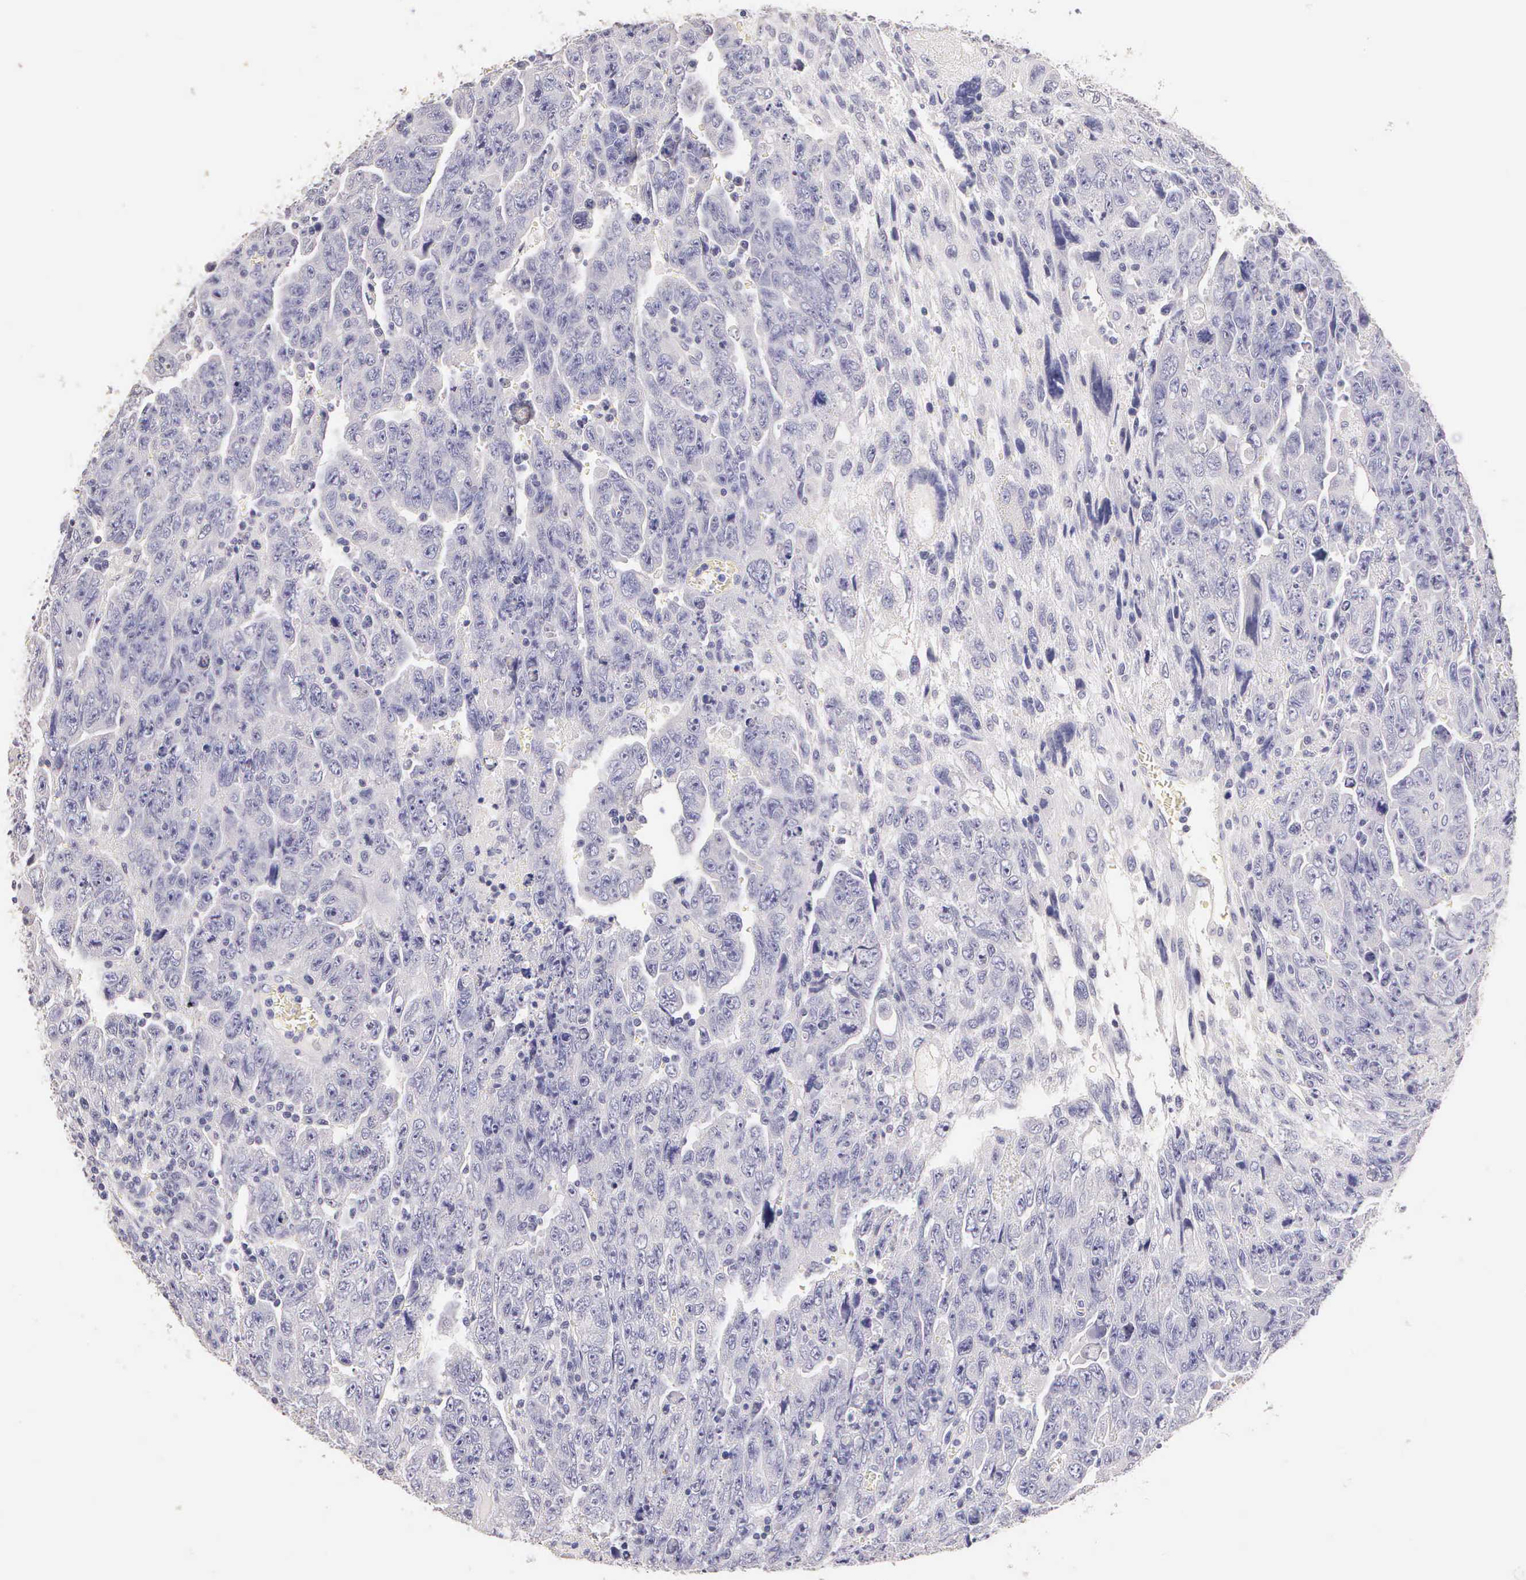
{"staining": {"intensity": "negative", "quantity": "none", "location": "none"}, "tissue": "testis cancer", "cell_type": "Tumor cells", "image_type": "cancer", "snomed": [{"axis": "morphology", "description": "Carcinoma, Embryonal, NOS"}, {"axis": "topography", "description": "Testis"}], "caption": "Immunohistochemistry (IHC) histopathology image of testis cancer (embryonal carcinoma) stained for a protein (brown), which reveals no staining in tumor cells.", "gene": "ESR1", "patient": {"sex": "male", "age": 28}}